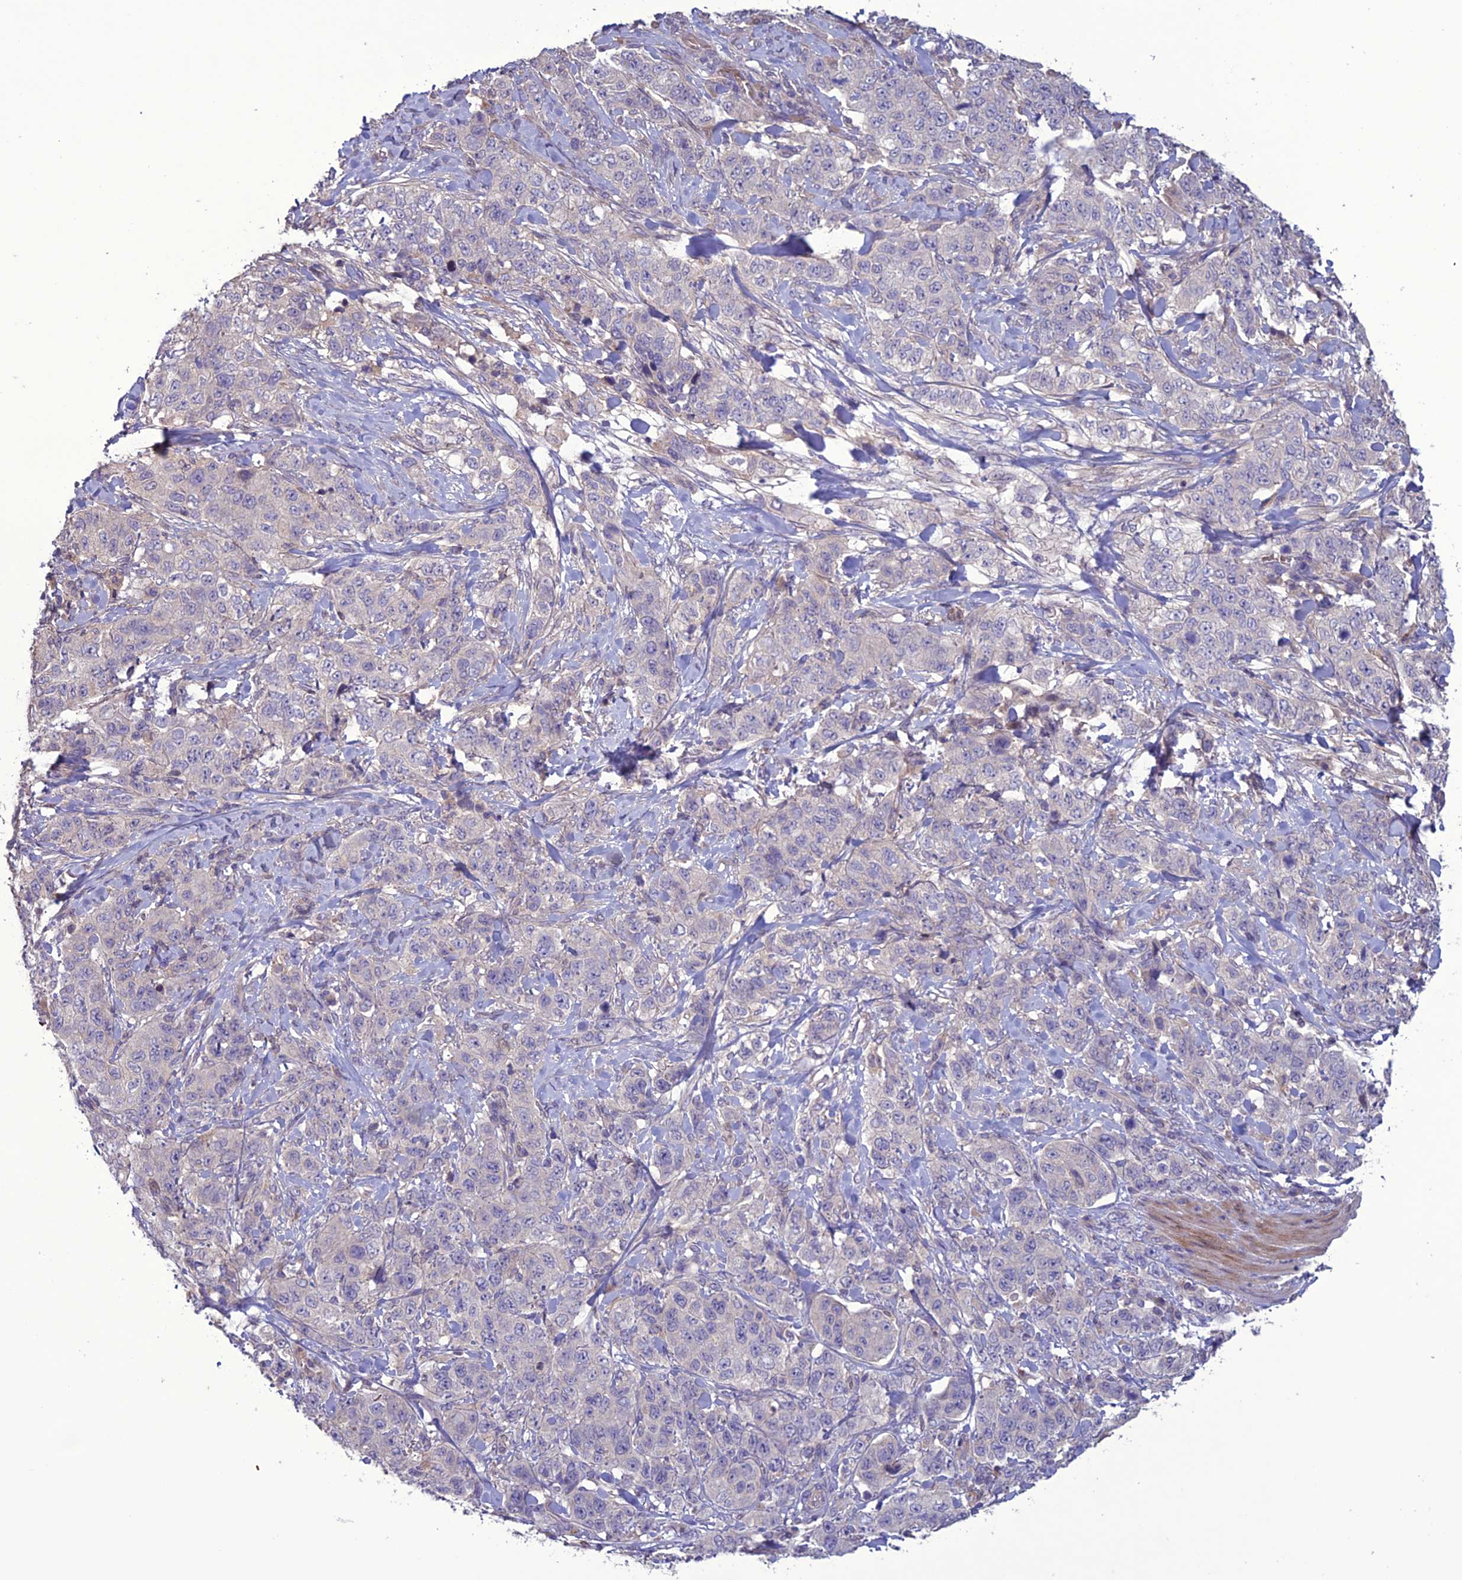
{"staining": {"intensity": "negative", "quantity": "none", "location": "none"}, "tissue": "stomach cancer", "cell_type": "Tumor cells", "image_type": "cancer", "snomed": [{"axis": "morphology", "description": "Adenocarcinoma, NOS"}, {"axis": "topography", "description": "Stomach"}], "caption": "The IHC micrograph has no significant expression in tumor cells of stomach adenocarcinoma tissue.", "gene": "C2orf76", "patient": {"sex": "male", "age": 48}}